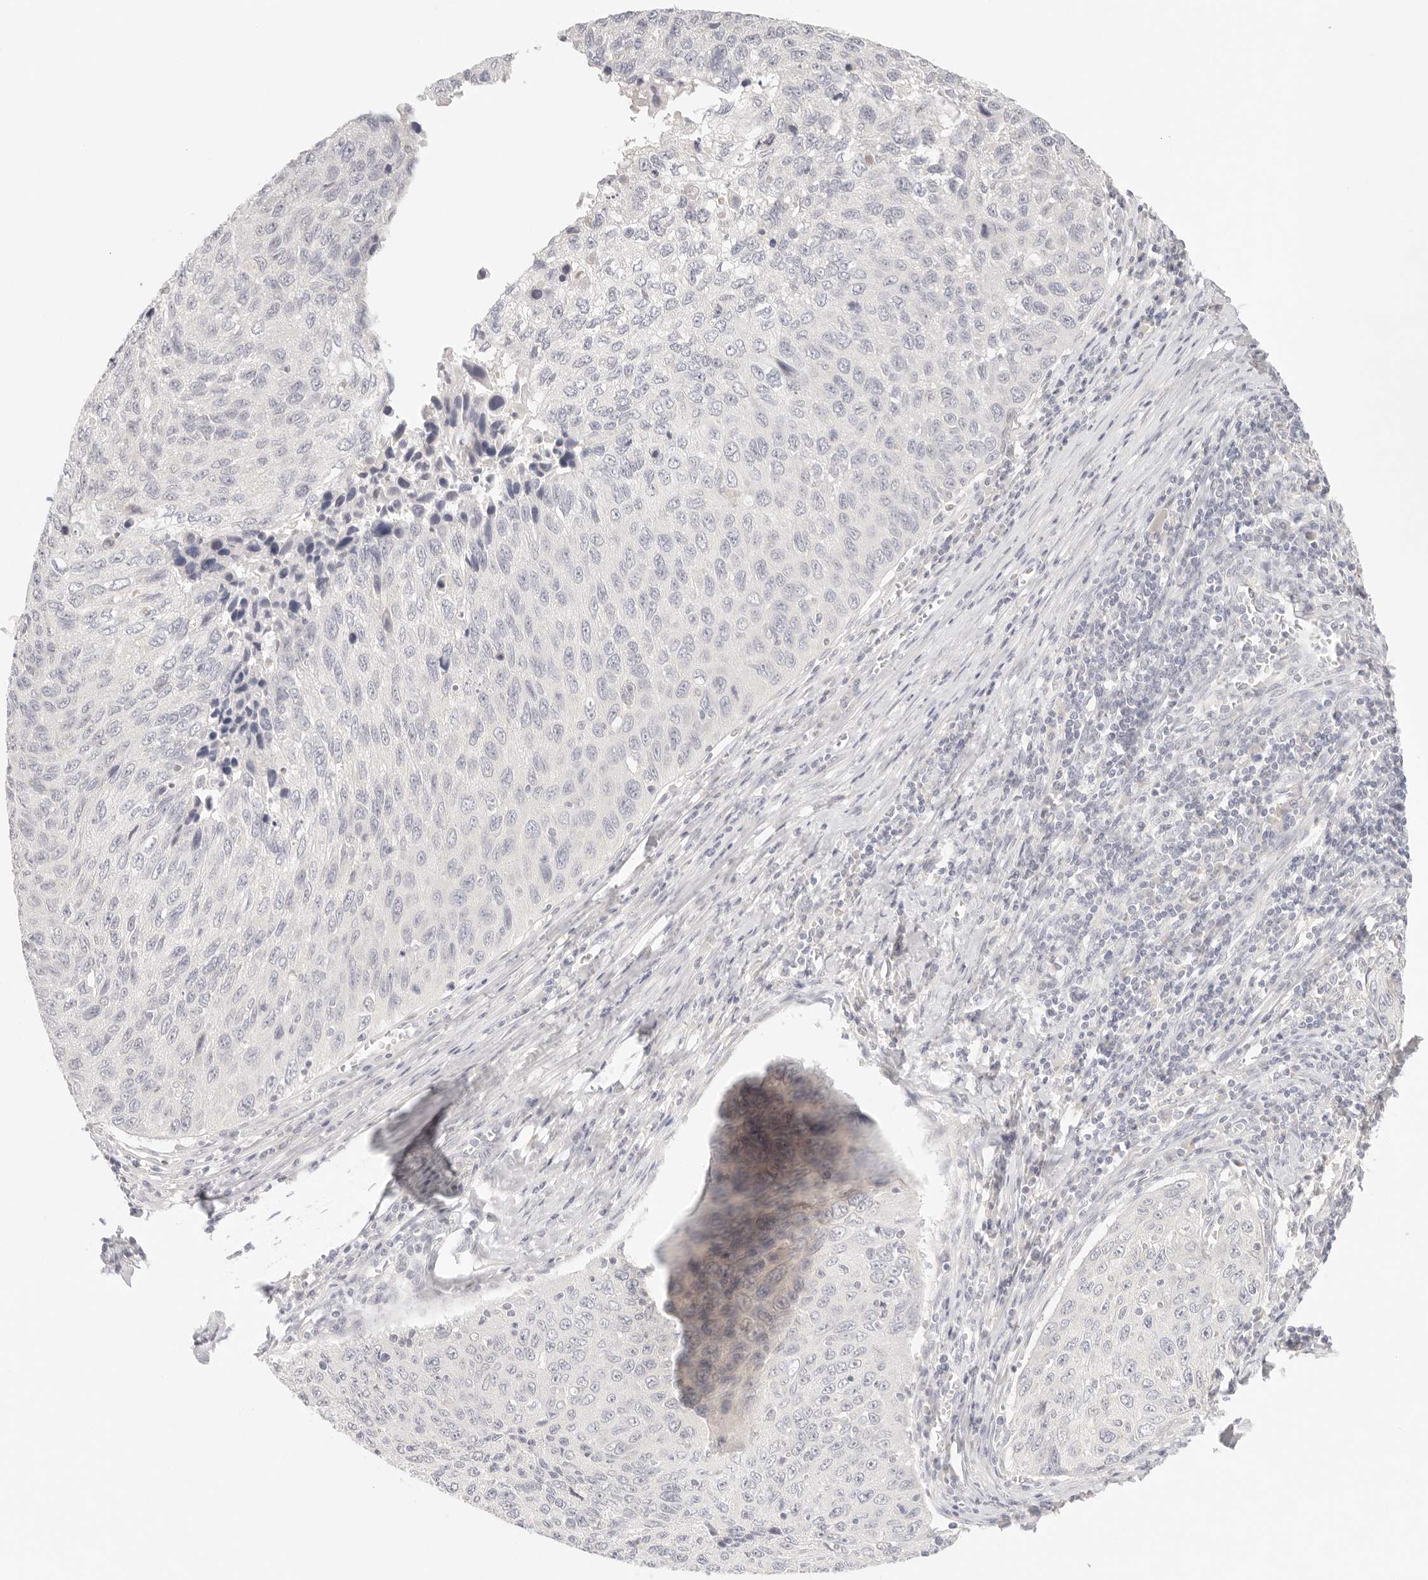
{"staining": {"intensity": "negative", "quantity": "none", "location": "none"}, "tissue": "cervical cancer", "cell_type": "Tumor cells", "image_type": "cancer", "snomed": [{"axis": "morphology", "description": "Squamous cell carcinoma, NOS"}, {"axis": "topography", "description": "Cervix"}], "caption": "Tumor cells are negative for brown protein staining in cervical cancer (squamous cell carcinoma).", "gene": "SPHK1", "patient": {"sex": "female", "age": 53}}